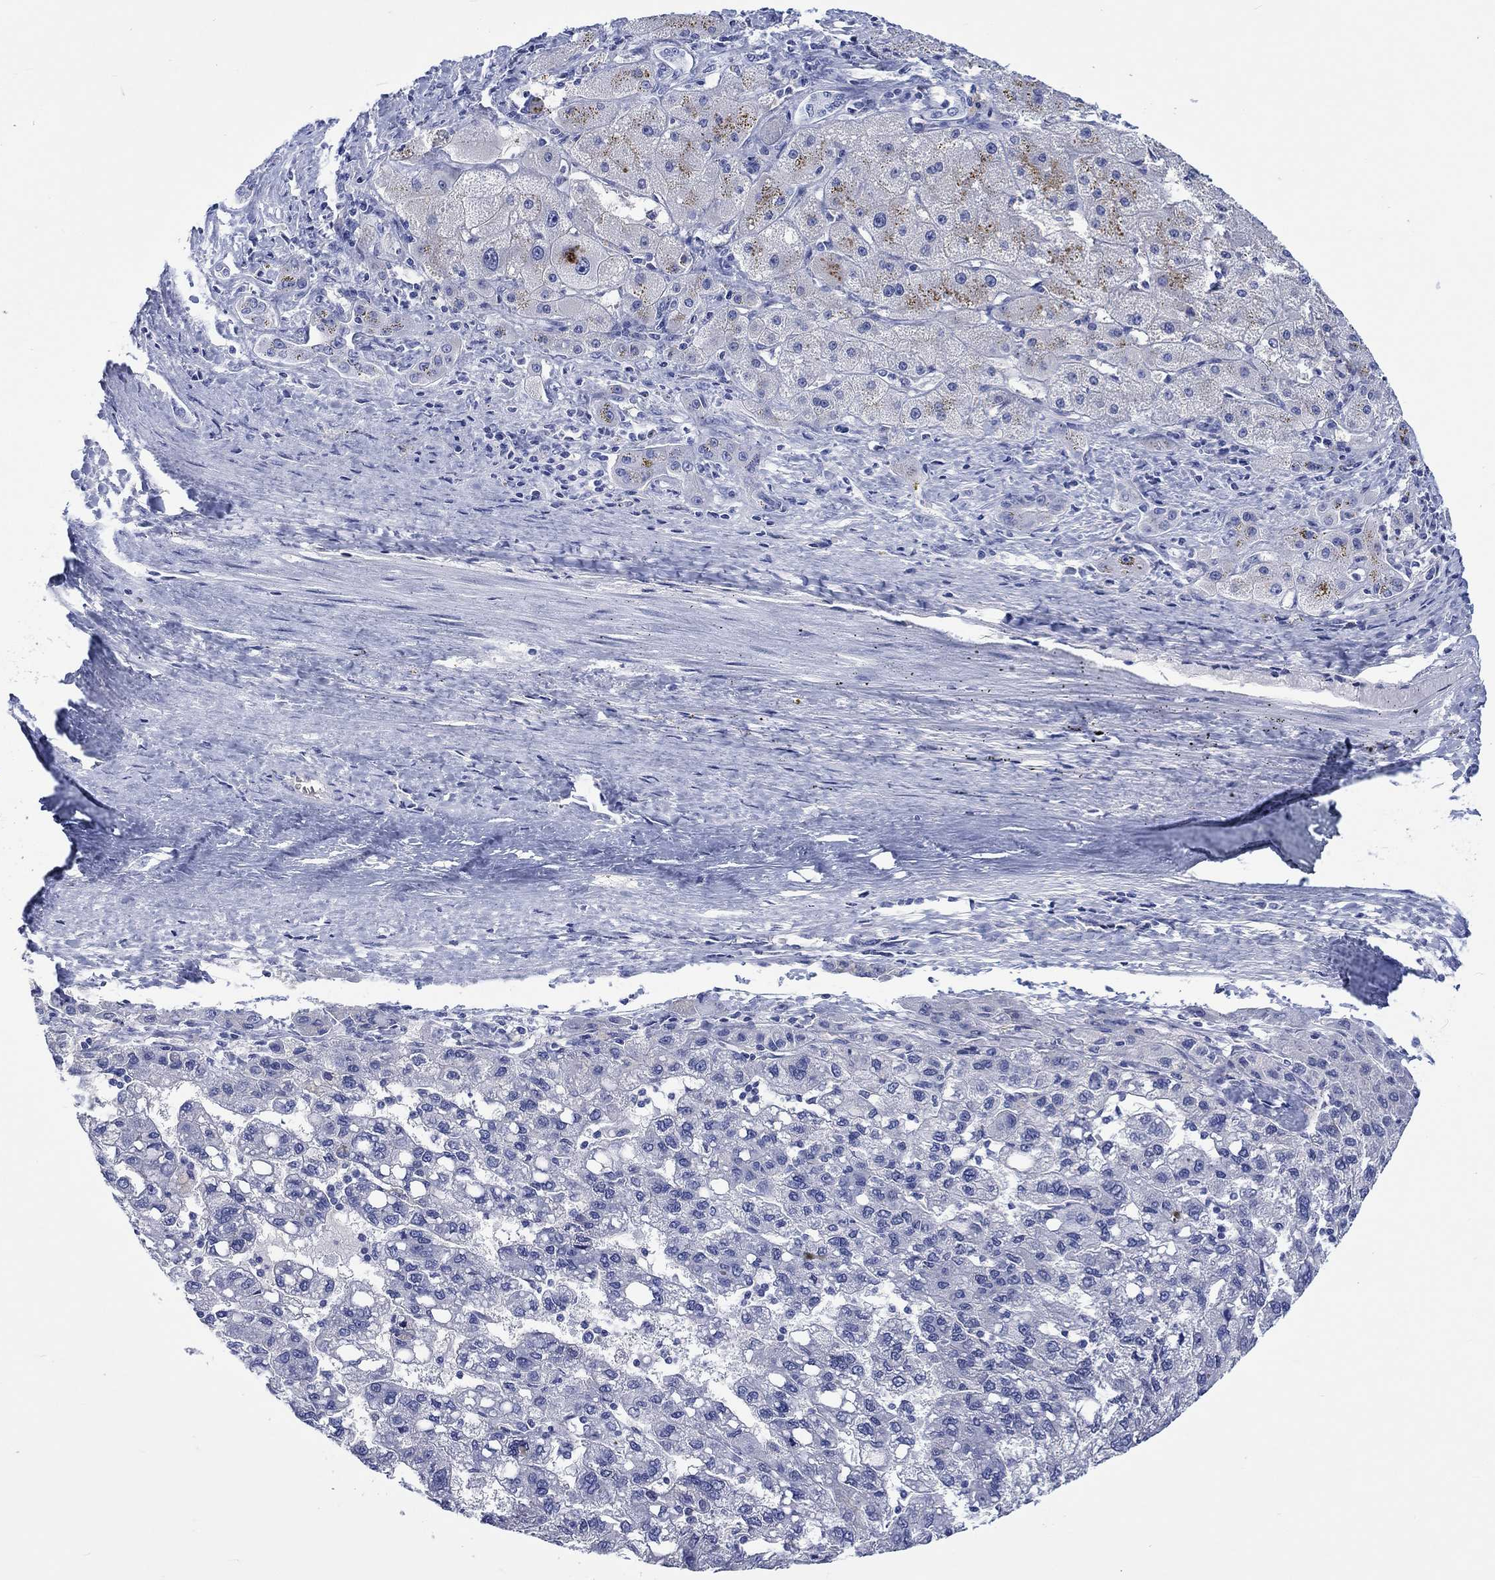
{"staining": {"intensity": "negative", "quantity": "none", "location": "none"}, "tissue": "liver cancer", "cell_type": "Tumor cells", "image_type": "cancer", "snomed": [{"axis": "morphology", "description": "Carcinoma, Hepatocellular, NOS"}, {"axis": "topography", "description": "Liver"}], "caption": "Human liver cancer stained for a protein using IHC displays no expression in tumor cells.", "gene": "CACNG3", "patient": {"sex": "female", "age": 82}}